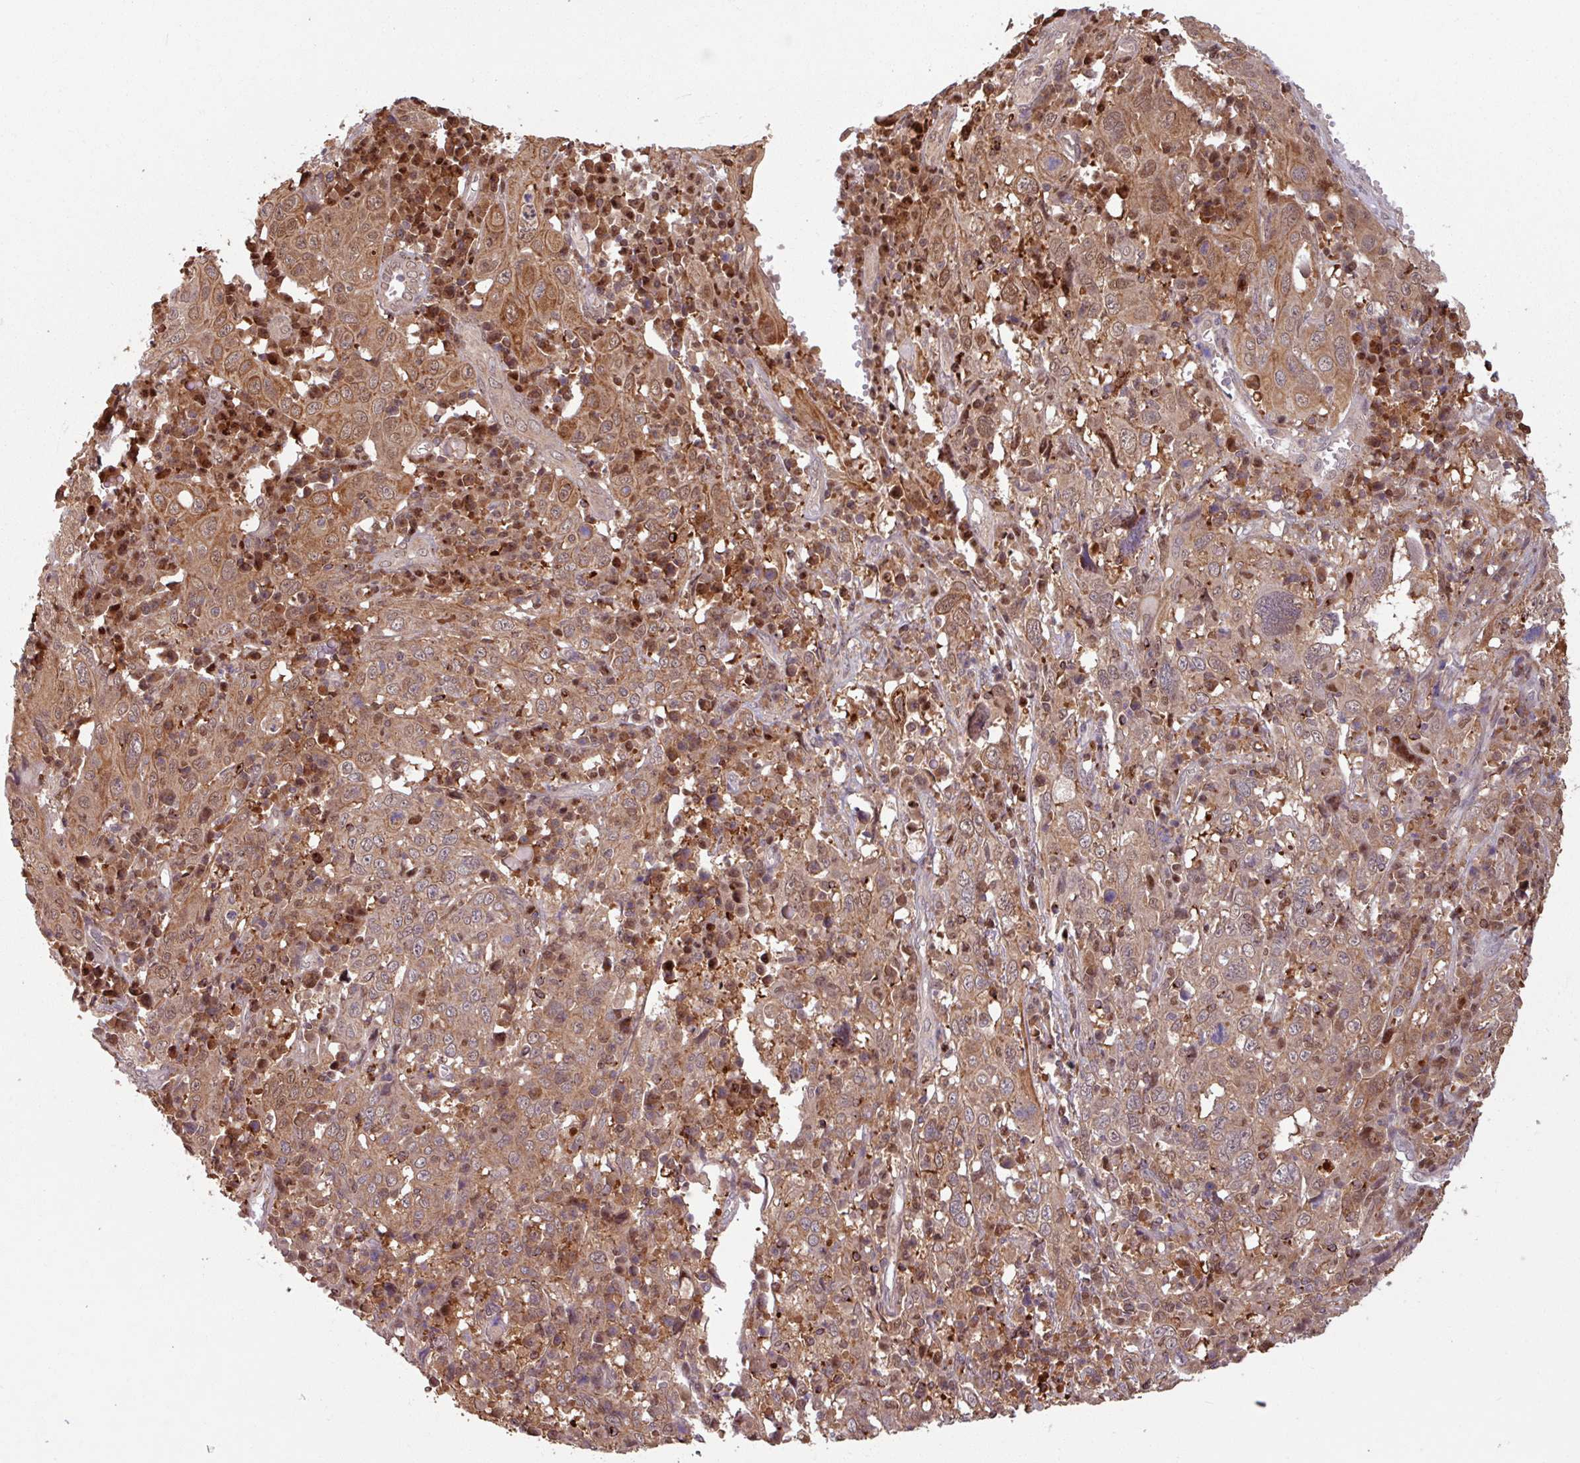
{"staining": {"intensity": "moderate", "quantity": ">75%", "location": "cytoplasmic/membranous,nuclear"}, "tissue": "cervical cancer", "cell_type": "Tumor cells", "image_type": "cancer", "snomed": [{"axis": "morphology", "description": "Squamous cell carcinoma, NOS"}, {"axis": "topography", "description": "Cervix"}], "caption": "Moderate cytoplasmic/membranous and nuclear staining is appreciated in about >75% of tumor cells in cervical squamous cell carcinoma.", "gene": "OR6B1", "patient": {"sex": "female", "age": 46}}